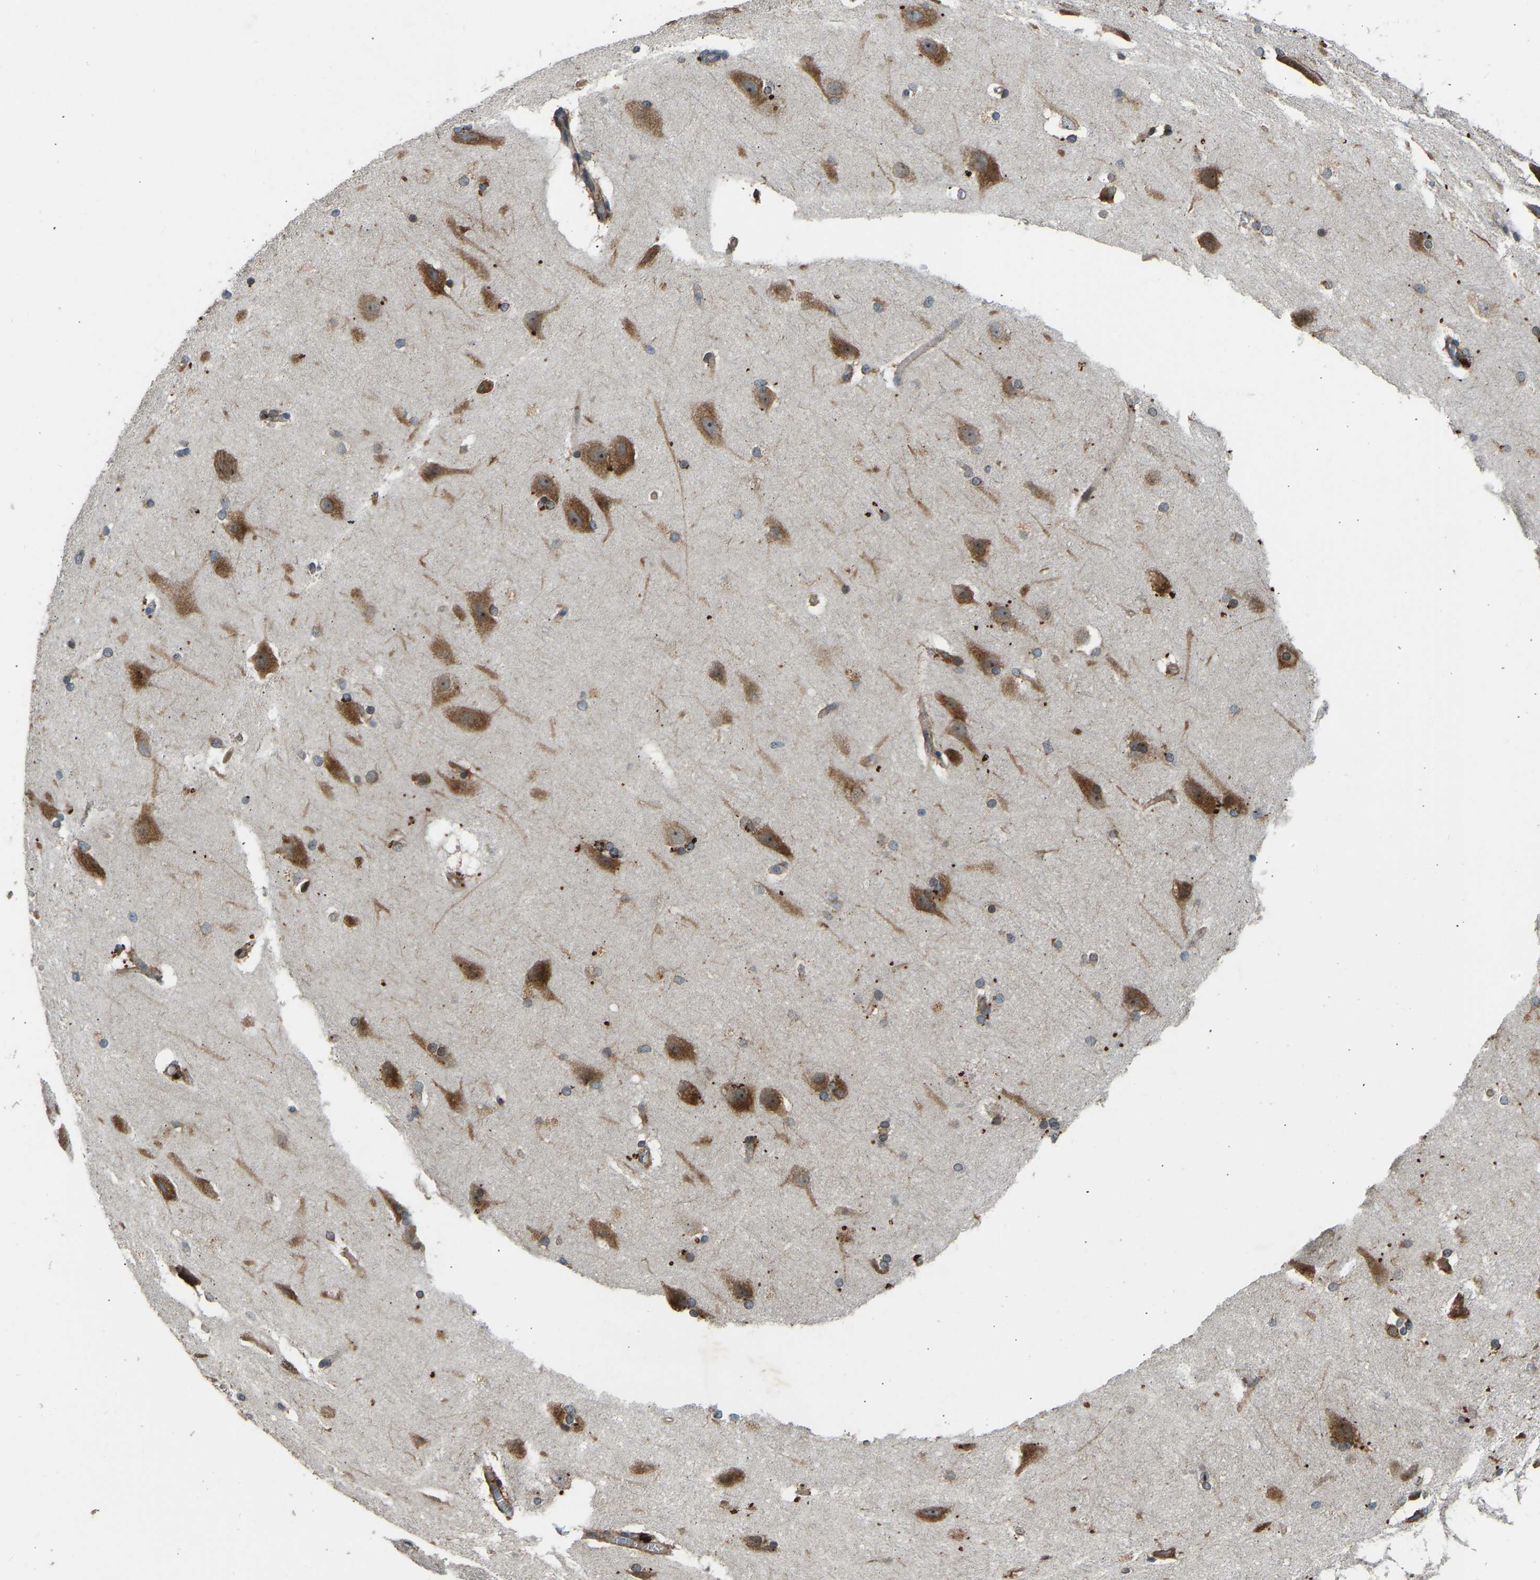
{"staining": {"intensity": "weak", "quantity": ">75%", "location": "cytoplasmic/membranous"}, "tissue": "cerebral cortex", "cell_type": "Endothelial cells", "image_type": "normal", "snomed": [{"axis": "morphology", "description": "Normal tissue, NOS"}, {"axis": "topography", "description": "Cerebral cortex"}, {"axis": "topography", "description": "Hippocampus"}], "caption": "The histopathology image shows a brown stain indicating the presence of a protein in the cytoplasmic/membranous of endothelial cells in cerebral cortex.", "gene": "OS9", "patient": {"sex": "female", "age": 19}}